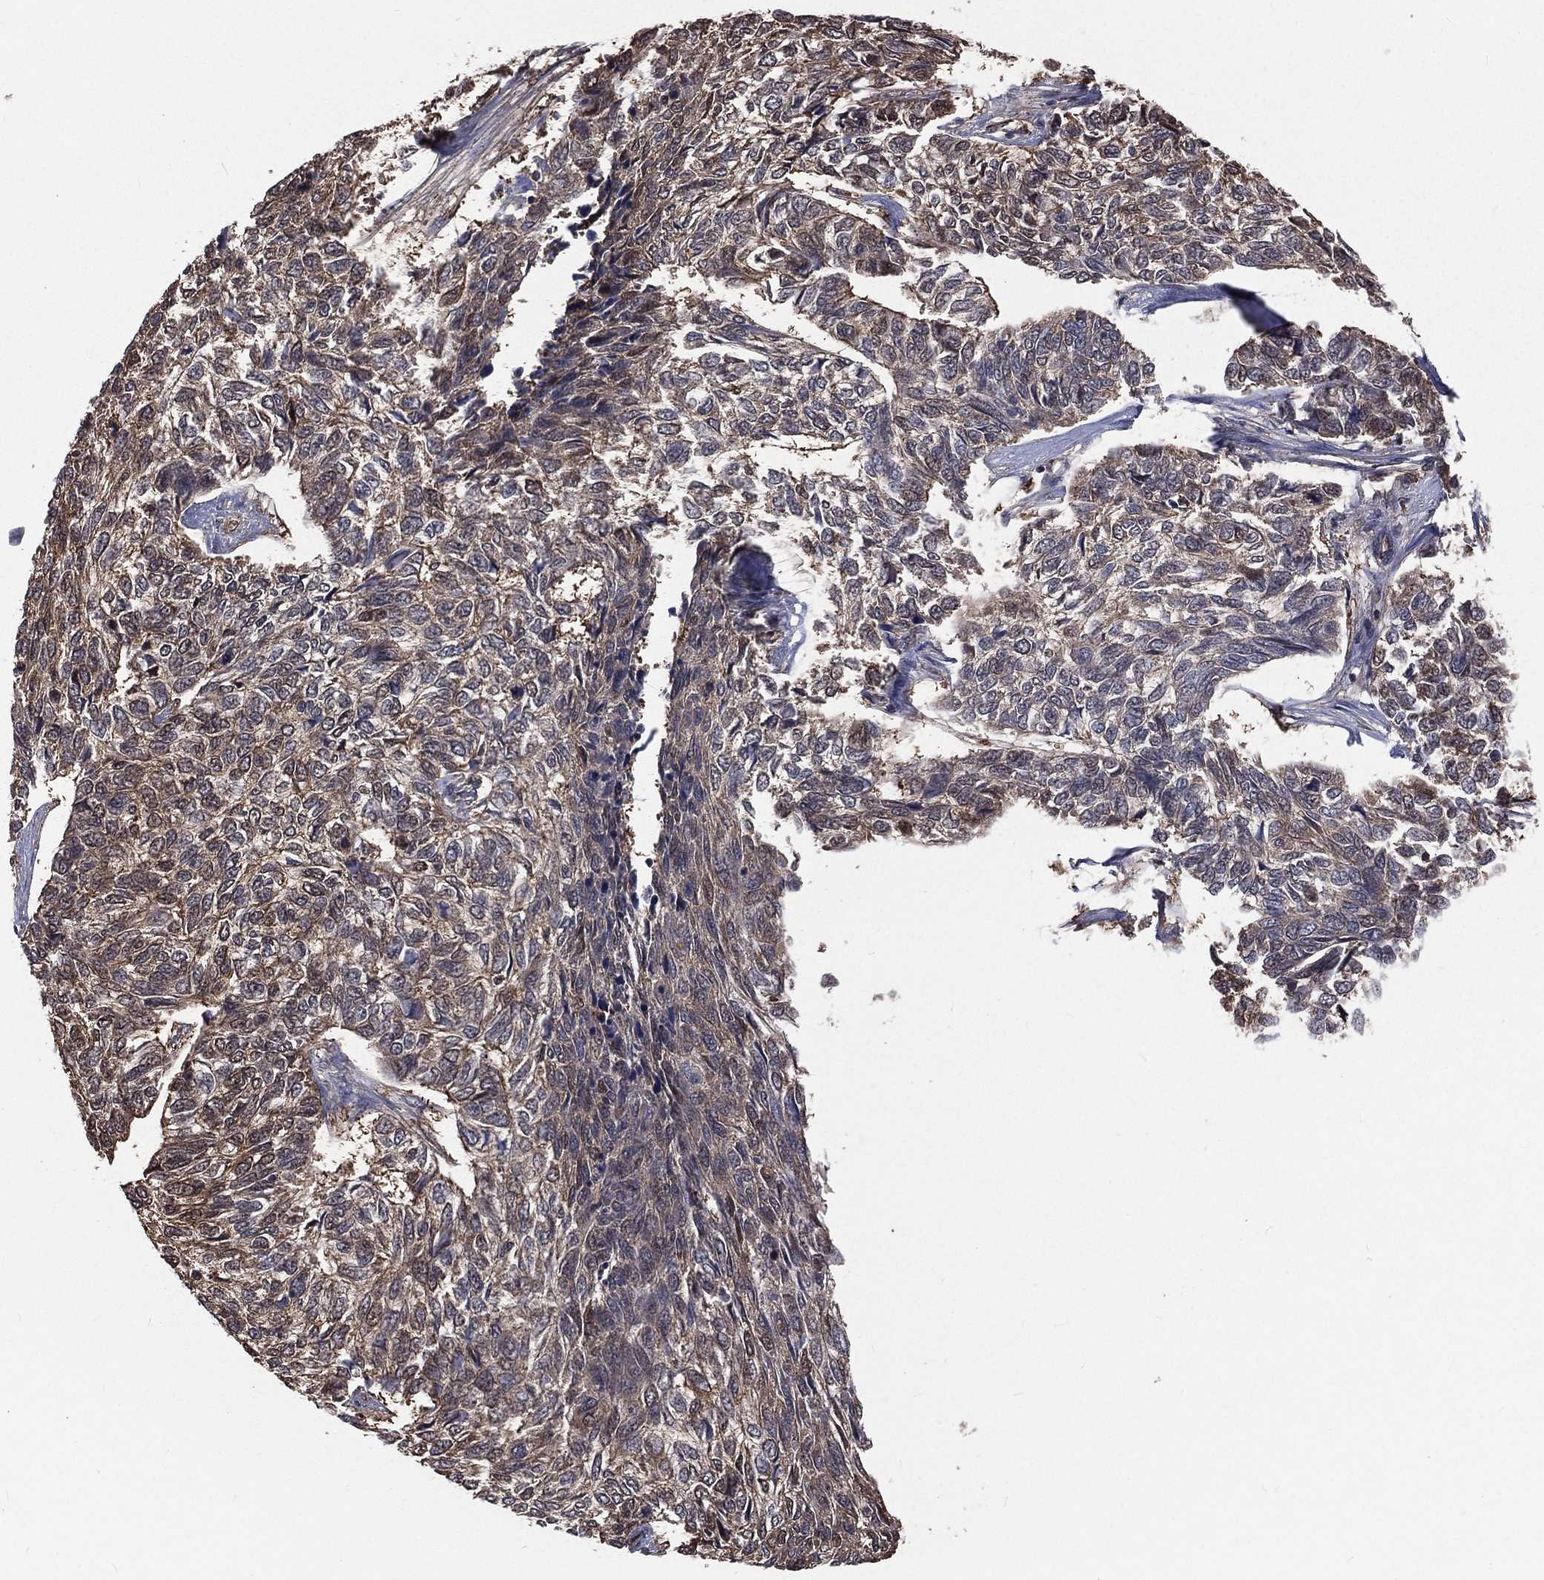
{"staining": {"intensity": "weak", "quantity": "25%-75%", "location": "cytoplasmic/membranous"}, "tissue": "skin cancer", "cell_type": "Tumor cells", "image_type": "cancer", "snomed": [{"axis": "morphology", "description": "Basal cell carcinoma"}, {"axis": "topography", "description": "Skin"}], "caption": "Skin basal cell carcinoma was stained to show a protein in brown. There is low levels of weak cytoplasmic/membranous expression in approximately 25%-75% of tumor cells. Immunohistochemistry stains the protein of interest in brown and the nuclei are stained blue.", "gene": "TBC1D2", "patient": {"sex": "female", "age": 65}}